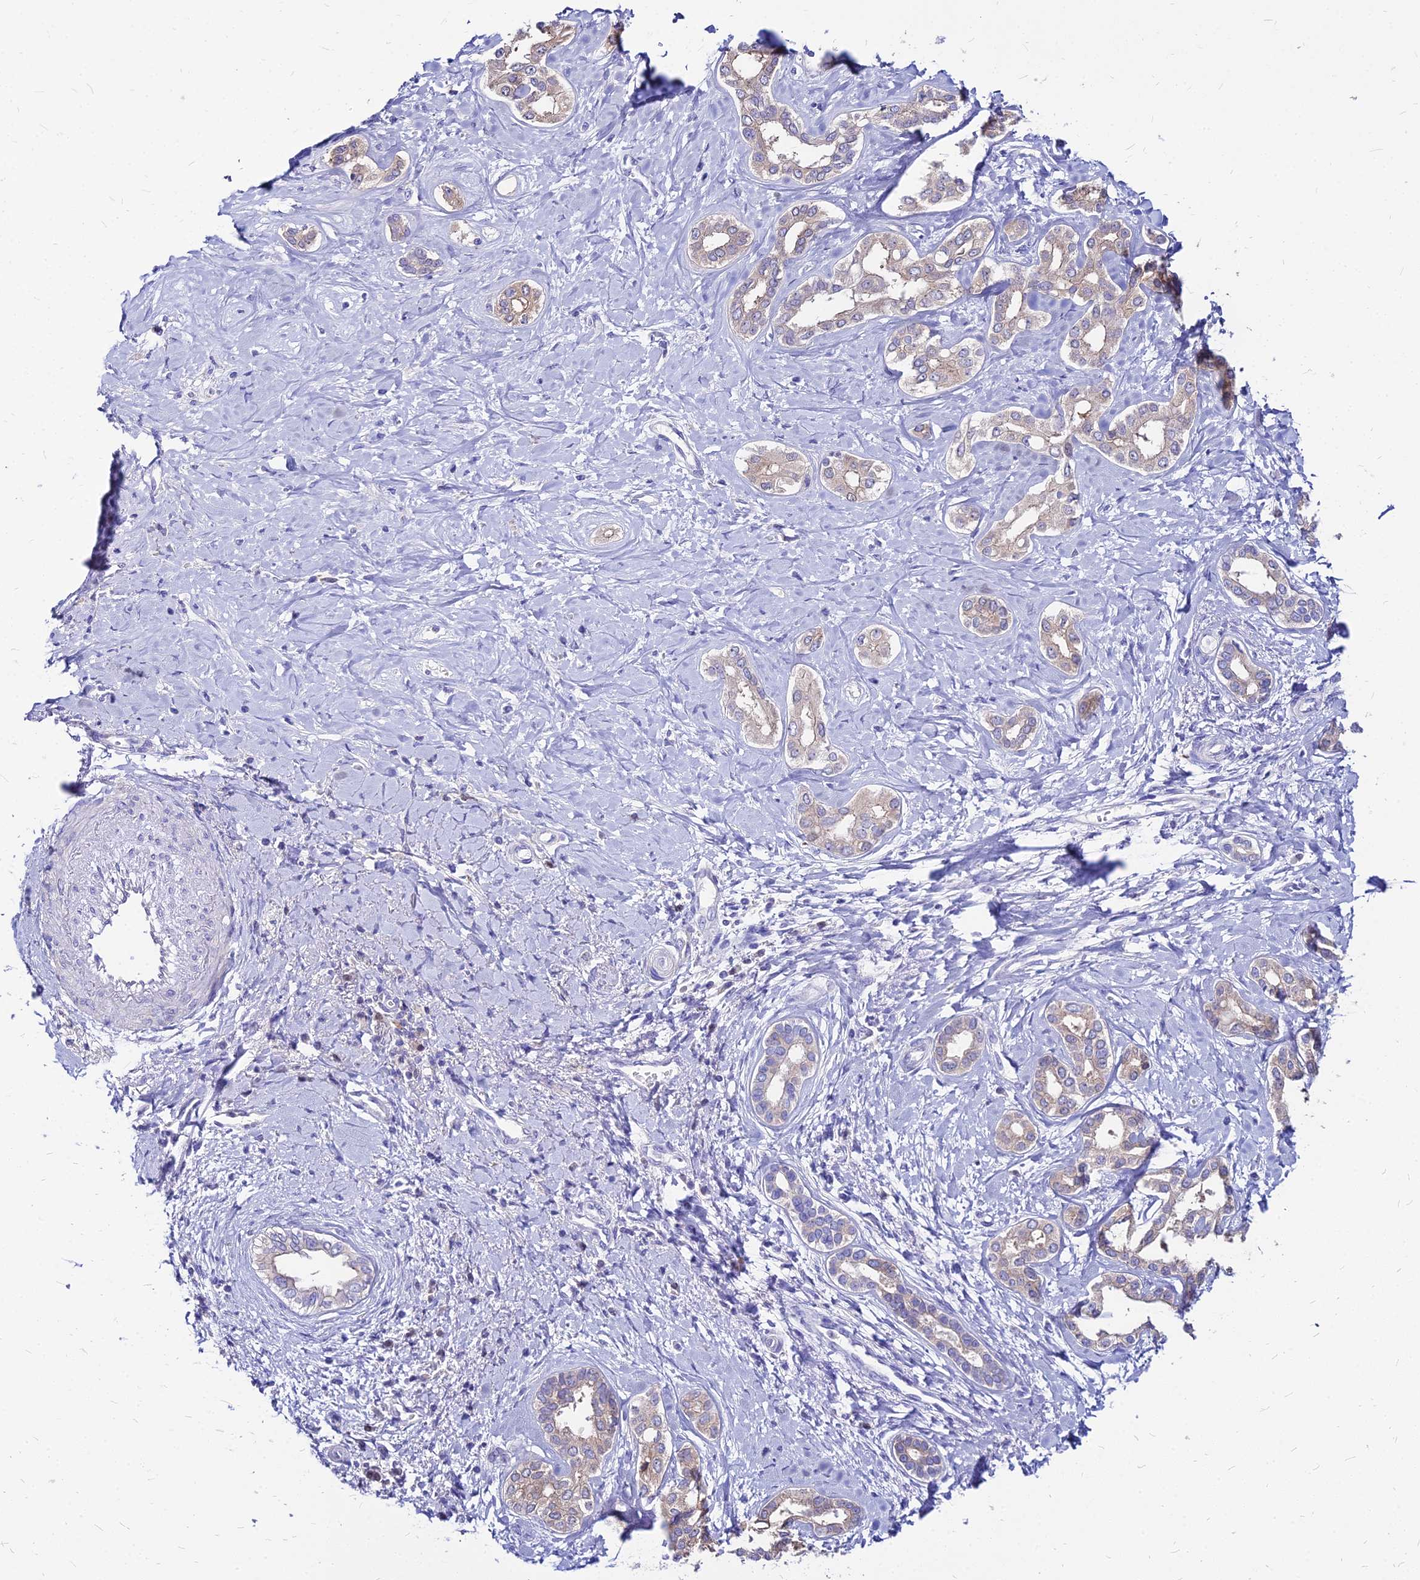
{"staining": {"intensity": "weak", "quantity": "25%-75%", "location": "cytoplasmic/membranous"}, "tissue": "liver cancer", "cell_type": "Tumor cells", "image_type": "cancer", "snomed": [{"axis": "morphology", "description": "Cholangiocarcinoma"}, {"axis": "topography", "description": "Liver"}], "caption": "Liver cancer was stained to show a protein in brown. There is low levels of weak cytoplasmic/membranous positivity in approximately 25%-75% of tumor cells.", "gene": "ACSM6", "patient": {"sex": "female", "age": 77}}